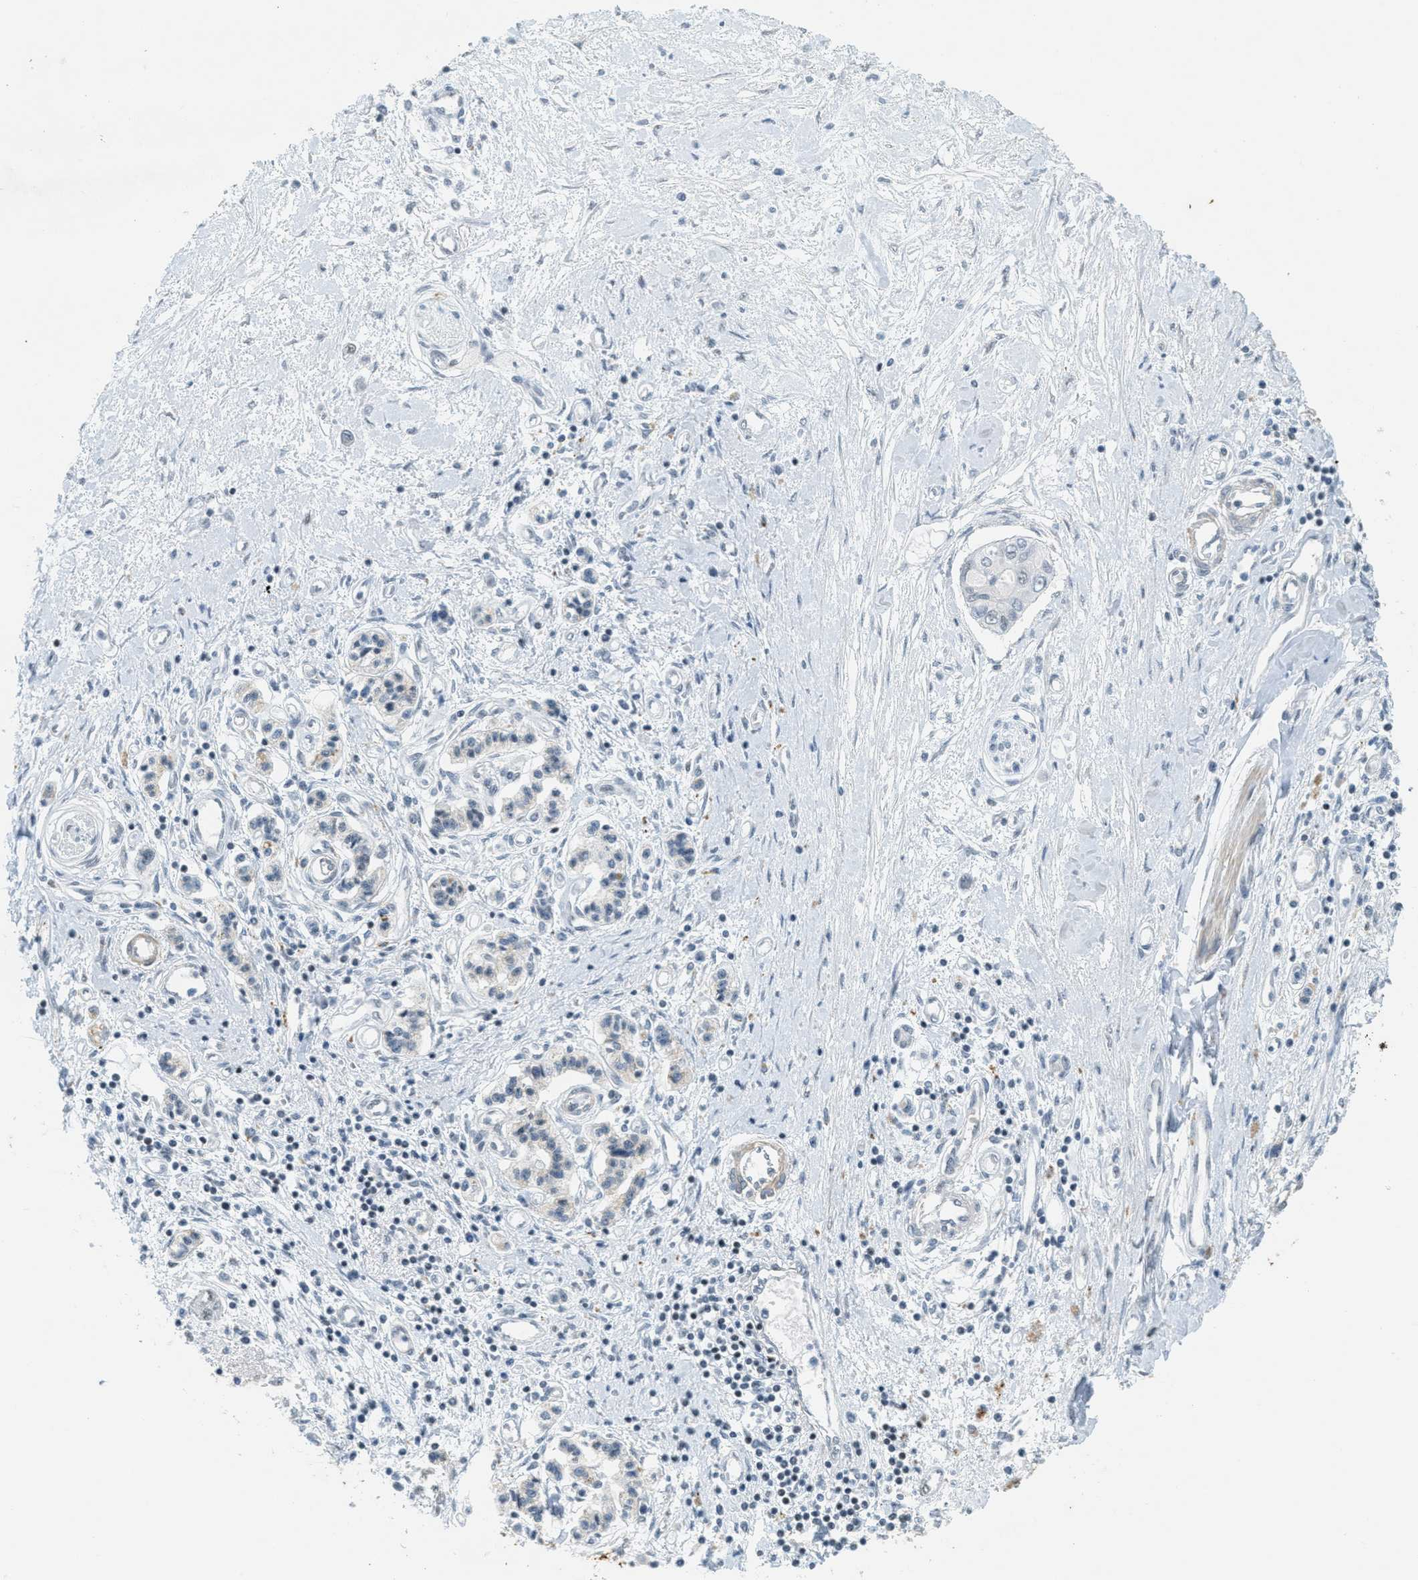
{"staining": {"intensity": "weak", "quantity": "<25%", "location": "nuclear"}, "tissue": "pancreatic cancer", "cell_type": "Tumor cells", "image_type": "cancer", "snomed": [{"axis": "morphology", "description": "Adenocarcinoma, NOS"}, {"axis": "topography", "description": "Pancreas"}], "caption": "Photomicrograph shows no protein positivity in tumor cells of adenocarcinoma (pancreatic) tissue.", "gene": "DDX47", "patient": {"sex": "female", "age": 77}}